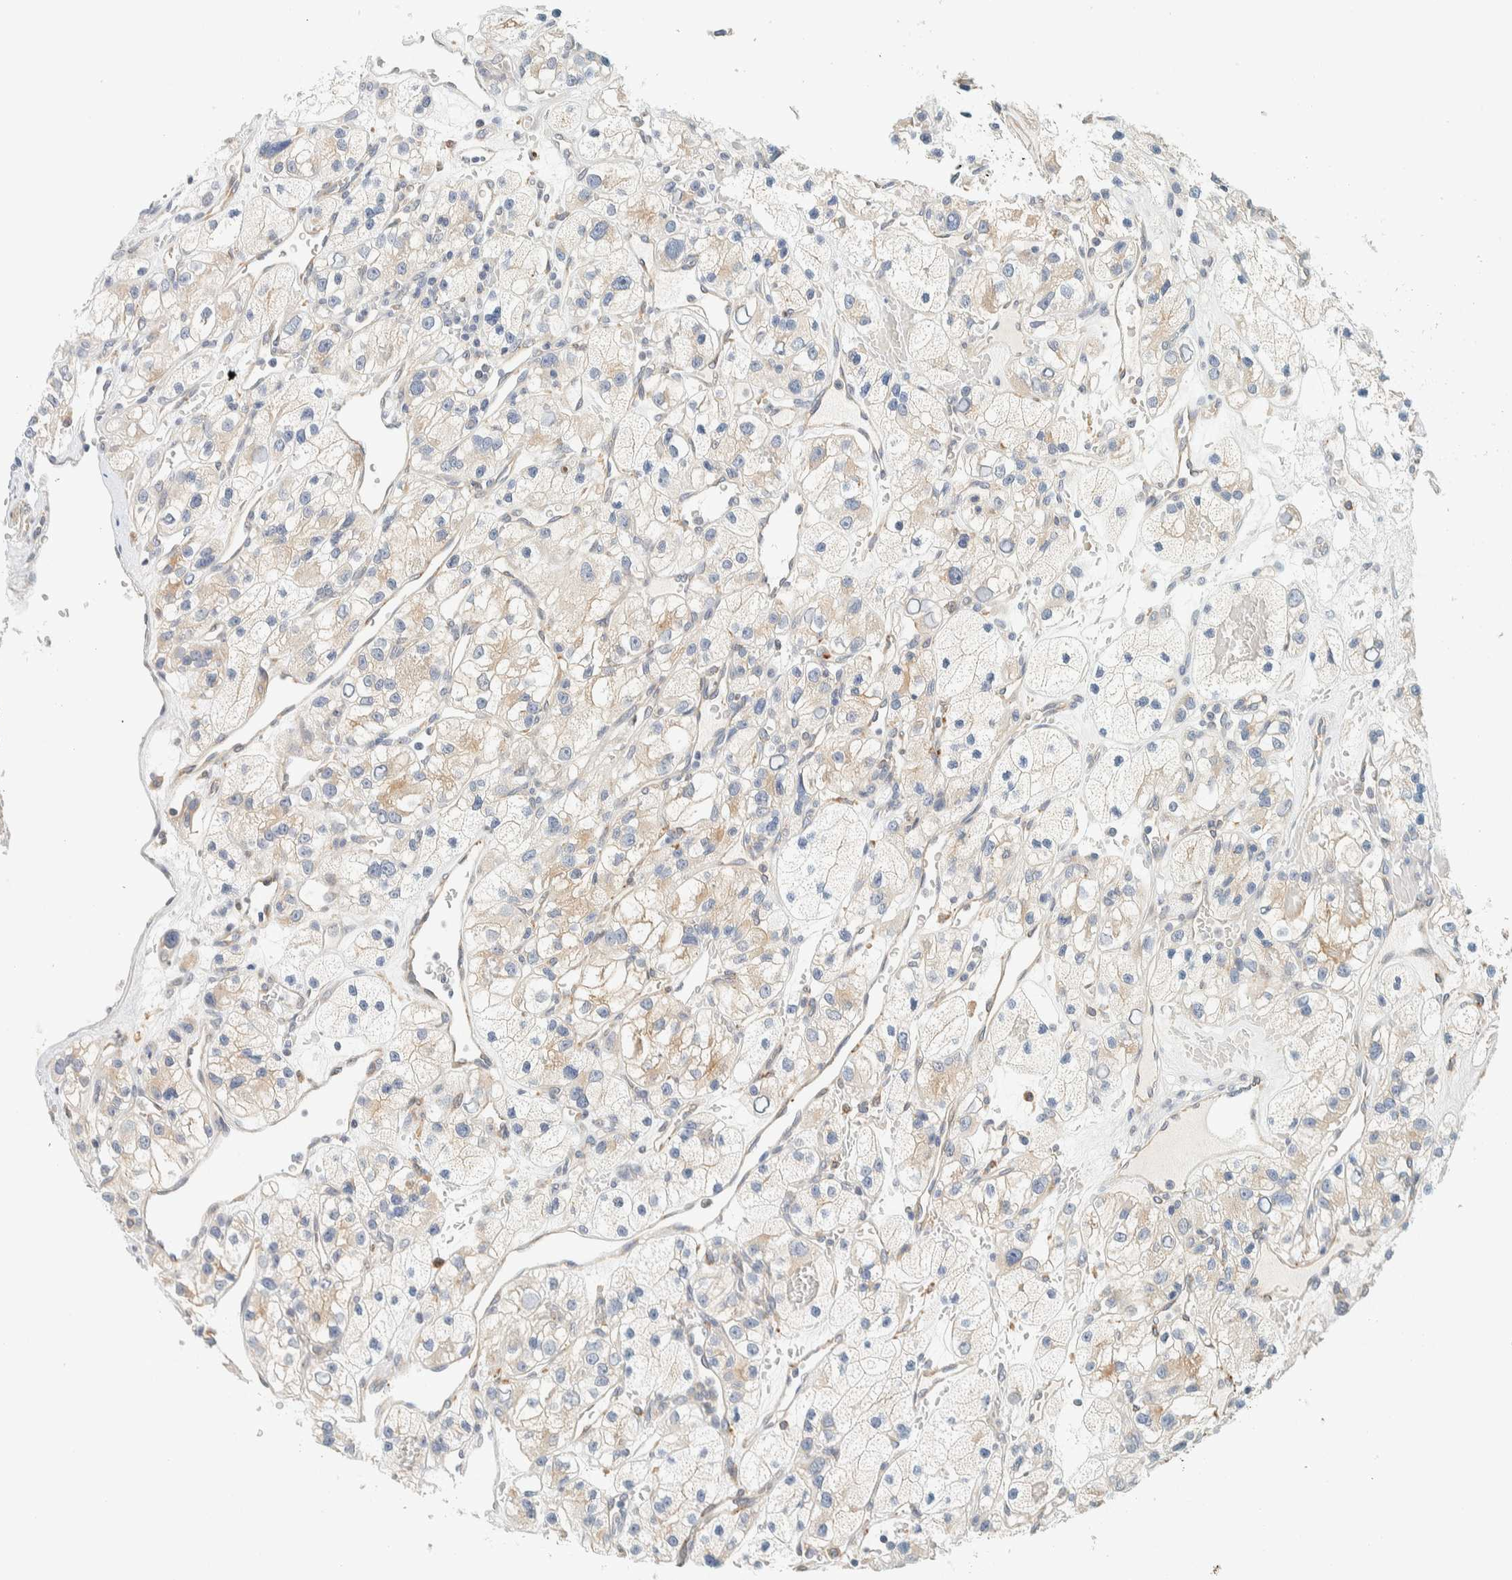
{"staining": {"intensity": "weak", "quantity": "25%-75%", "location": "cytoplasmic/membranous"}, "tissue": "renal cancer", "cell_type": "Tumor cells", "image_type": "cancer", "snomed": [{"axis": "morphology", "description": "Adenocarcinoma, NOS"}, {"axis": "topography", "description": "Kidney"}], "caption": "A micrograph of renal adenocarcinoma stained for a protein demonstrates weak cytoplasmic/membranous brown staining in tumor cells. Immunohistochemistry (ihc) stains the protein in brown and the nuclei are stained blue.", "gene": "SUMF2", "patient": {"sex": "female", "age": 57}}